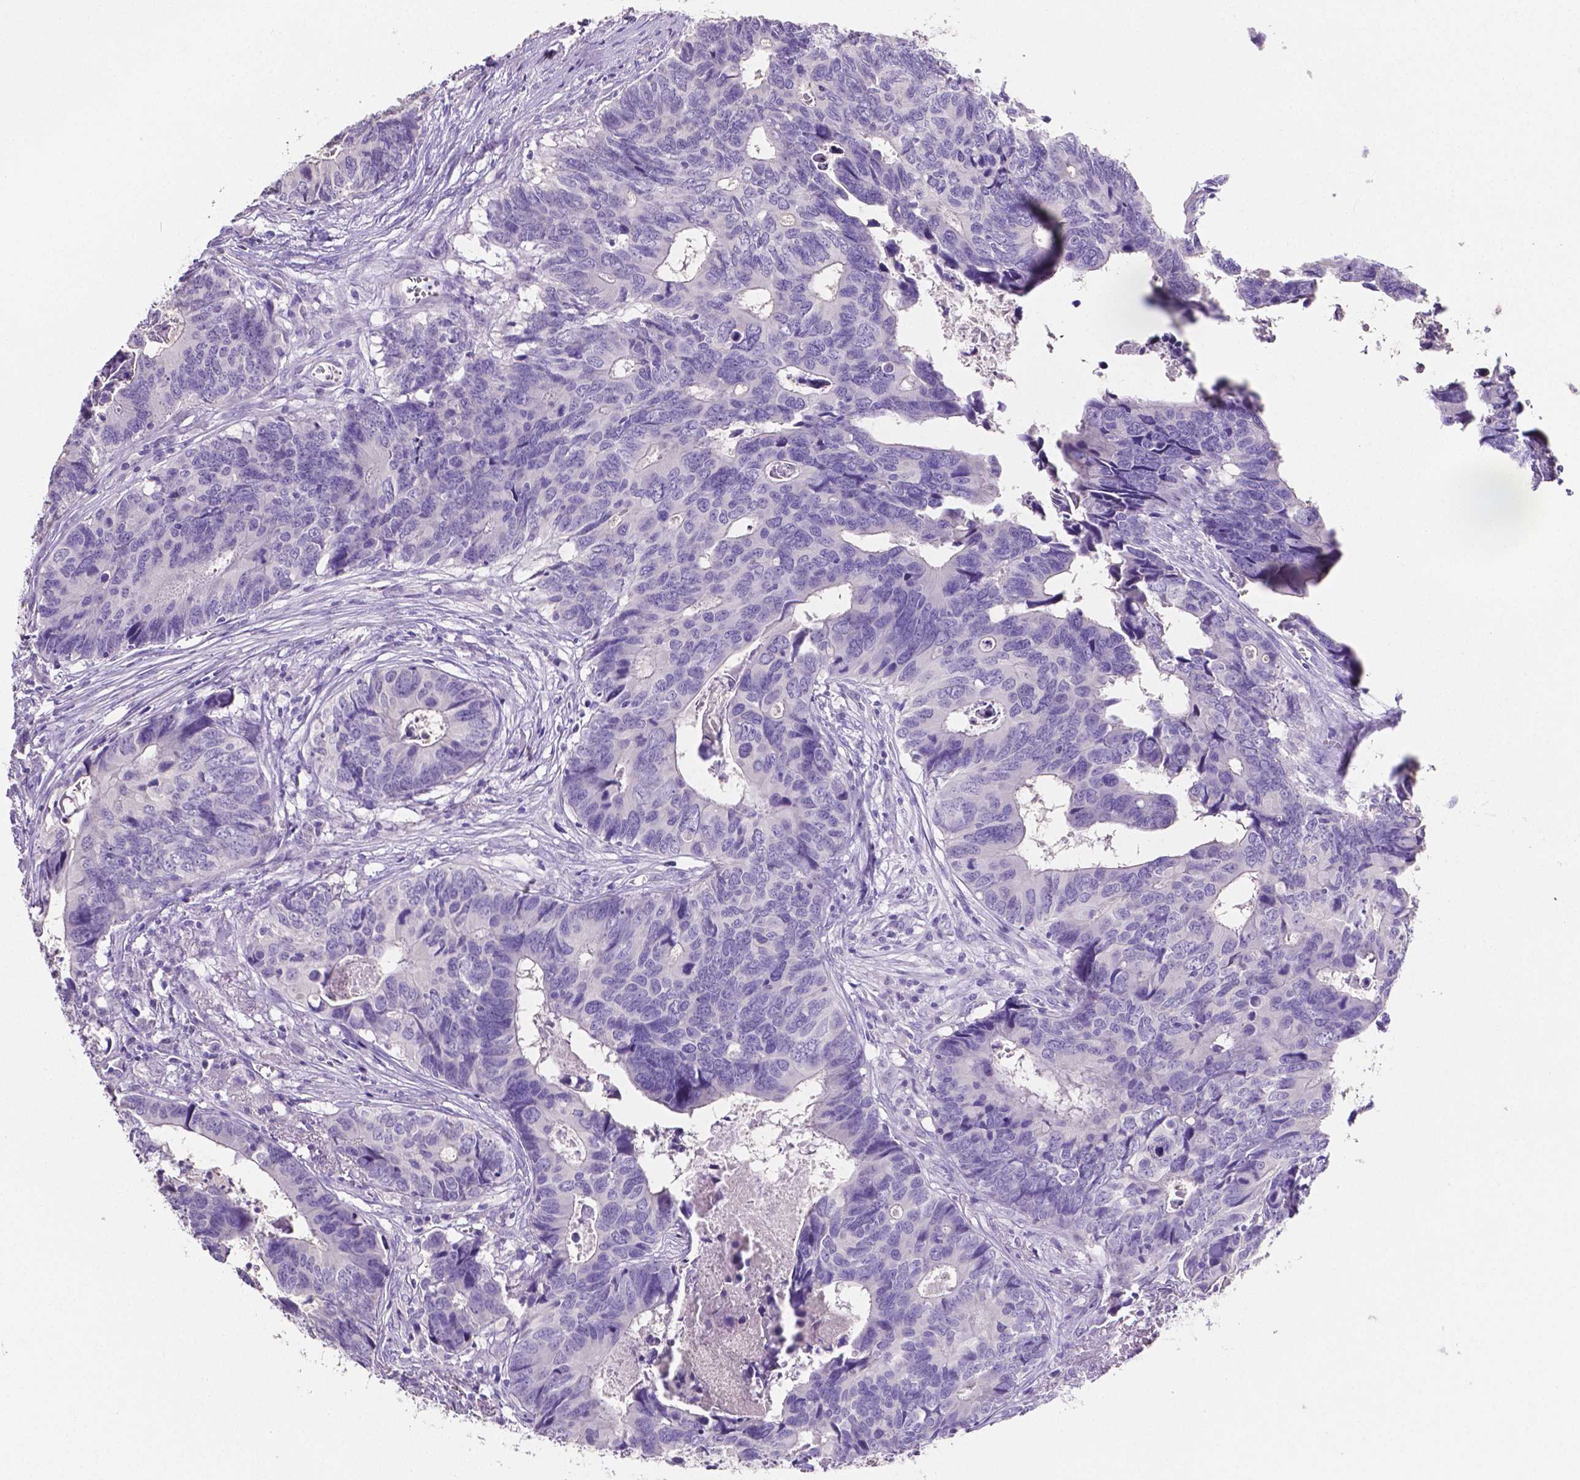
{"staining": {"intensity": "negative", "quantity": "none", "location": "none"}, "tissue": "colorectal cancer", "cell_type": "Tumor cells", "image_type": "cancer", "snomed": [{"axis": "morphology", "description": "Adenocarcinoma, NOS"}, {"axis": "topography", "description": "Colon"}], "caption": "The photomicrograph displays no staining of tumor cells in adenocarcinoma (colorectal). (DAB (3,3'-diaminobenzidine) immunohistochemistry visualized using brightfield microscopy, high magnification).", "gene": "SLC22A2", "patient": {"sex": "female", "age": 82}}